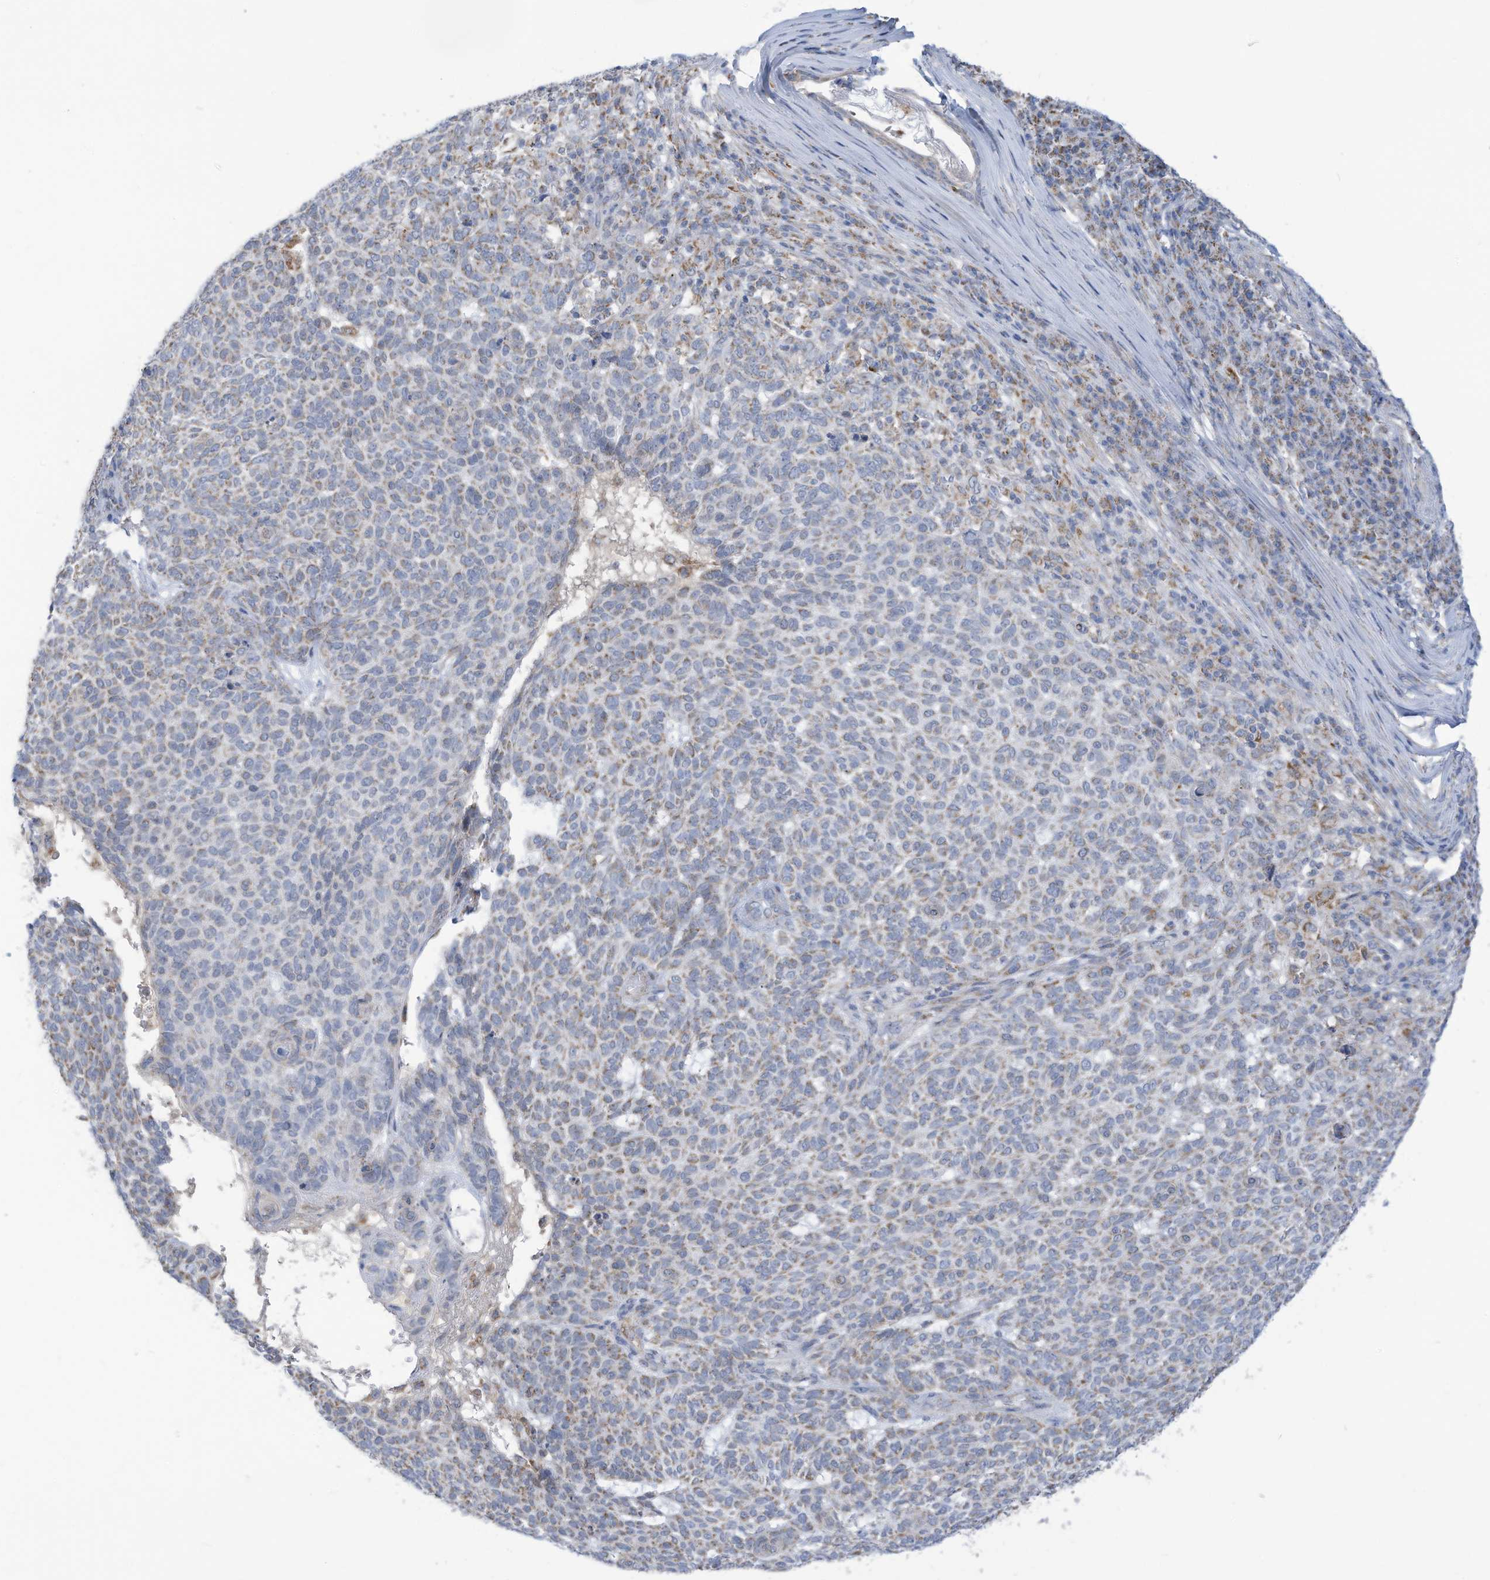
{"staining": {"intensity": "moderate", "quantity": "<25%", "location": "cytoplasmic/membranous"}, "tissue": "skin cancer", "cell_type": "Tumor cells", "image_type": "cancer", "snomed": [{"axis": "morphology", "description": "Squamous cell carcinoma, NOS"}, {"axis": "topography", "description": "Skin"}], "caption": "IHC micrograph of skin cancer (squamous cell carcinoma) stained for a protein (brown), which shows low levels of moderate cytoplasmic/membranous positivity in about <25% of tumor cells.", "gene": "NLN", "patient": {"sex": "female", "age": 90}}